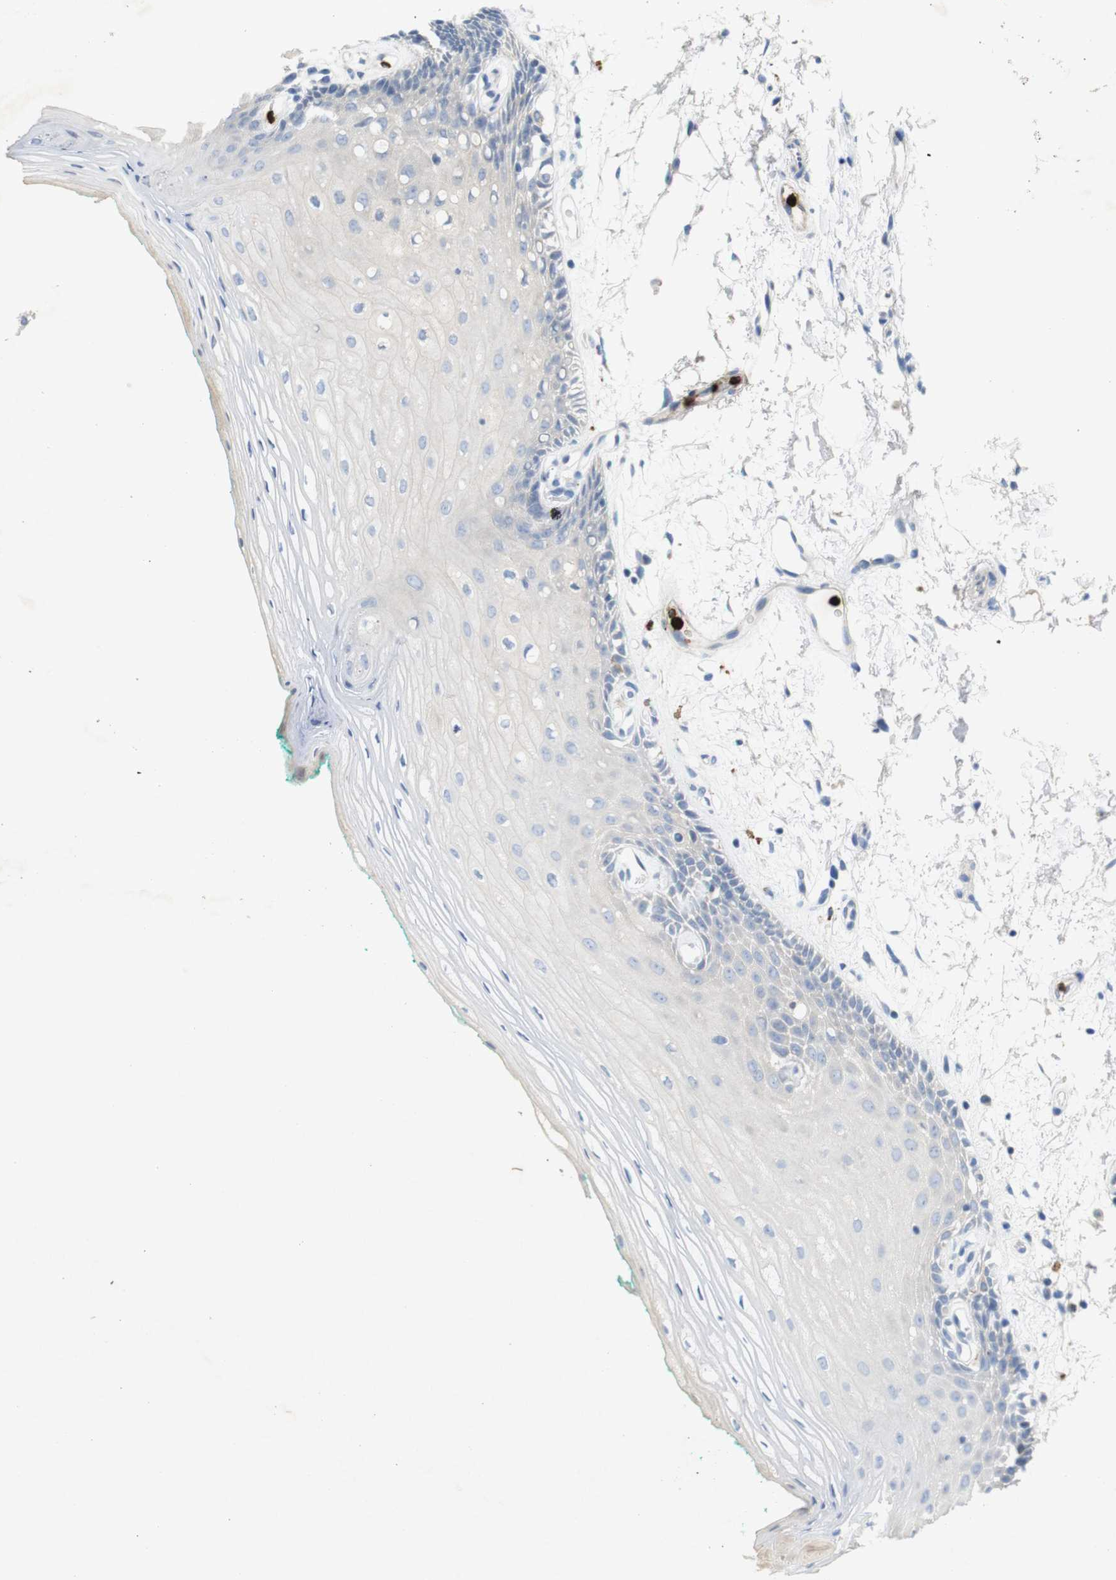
{"staining": {"intensity": "negative", "quantity": "none", "location": "none"}, "tissue": "oral mucosa", "cell_type": "Squamous epithelial cells", "image_type": "normal", "snomed": [{"axis": "morphology", "description": "Normal tissue, NOS"}, {"axis": "topography", "description": "Skeletal muscle"}, {"axis": "topography", "description": "Oral tissue"}, {"axis": "topography", "description": "Peripheral nerve tissue"}], "caption": "The photomicrograph reveals no staining of squamous epithelial cells in unremarkable oral mucosa.", "gene": "TSPAN14", "patient": {"sex": "female", "age": 84}}